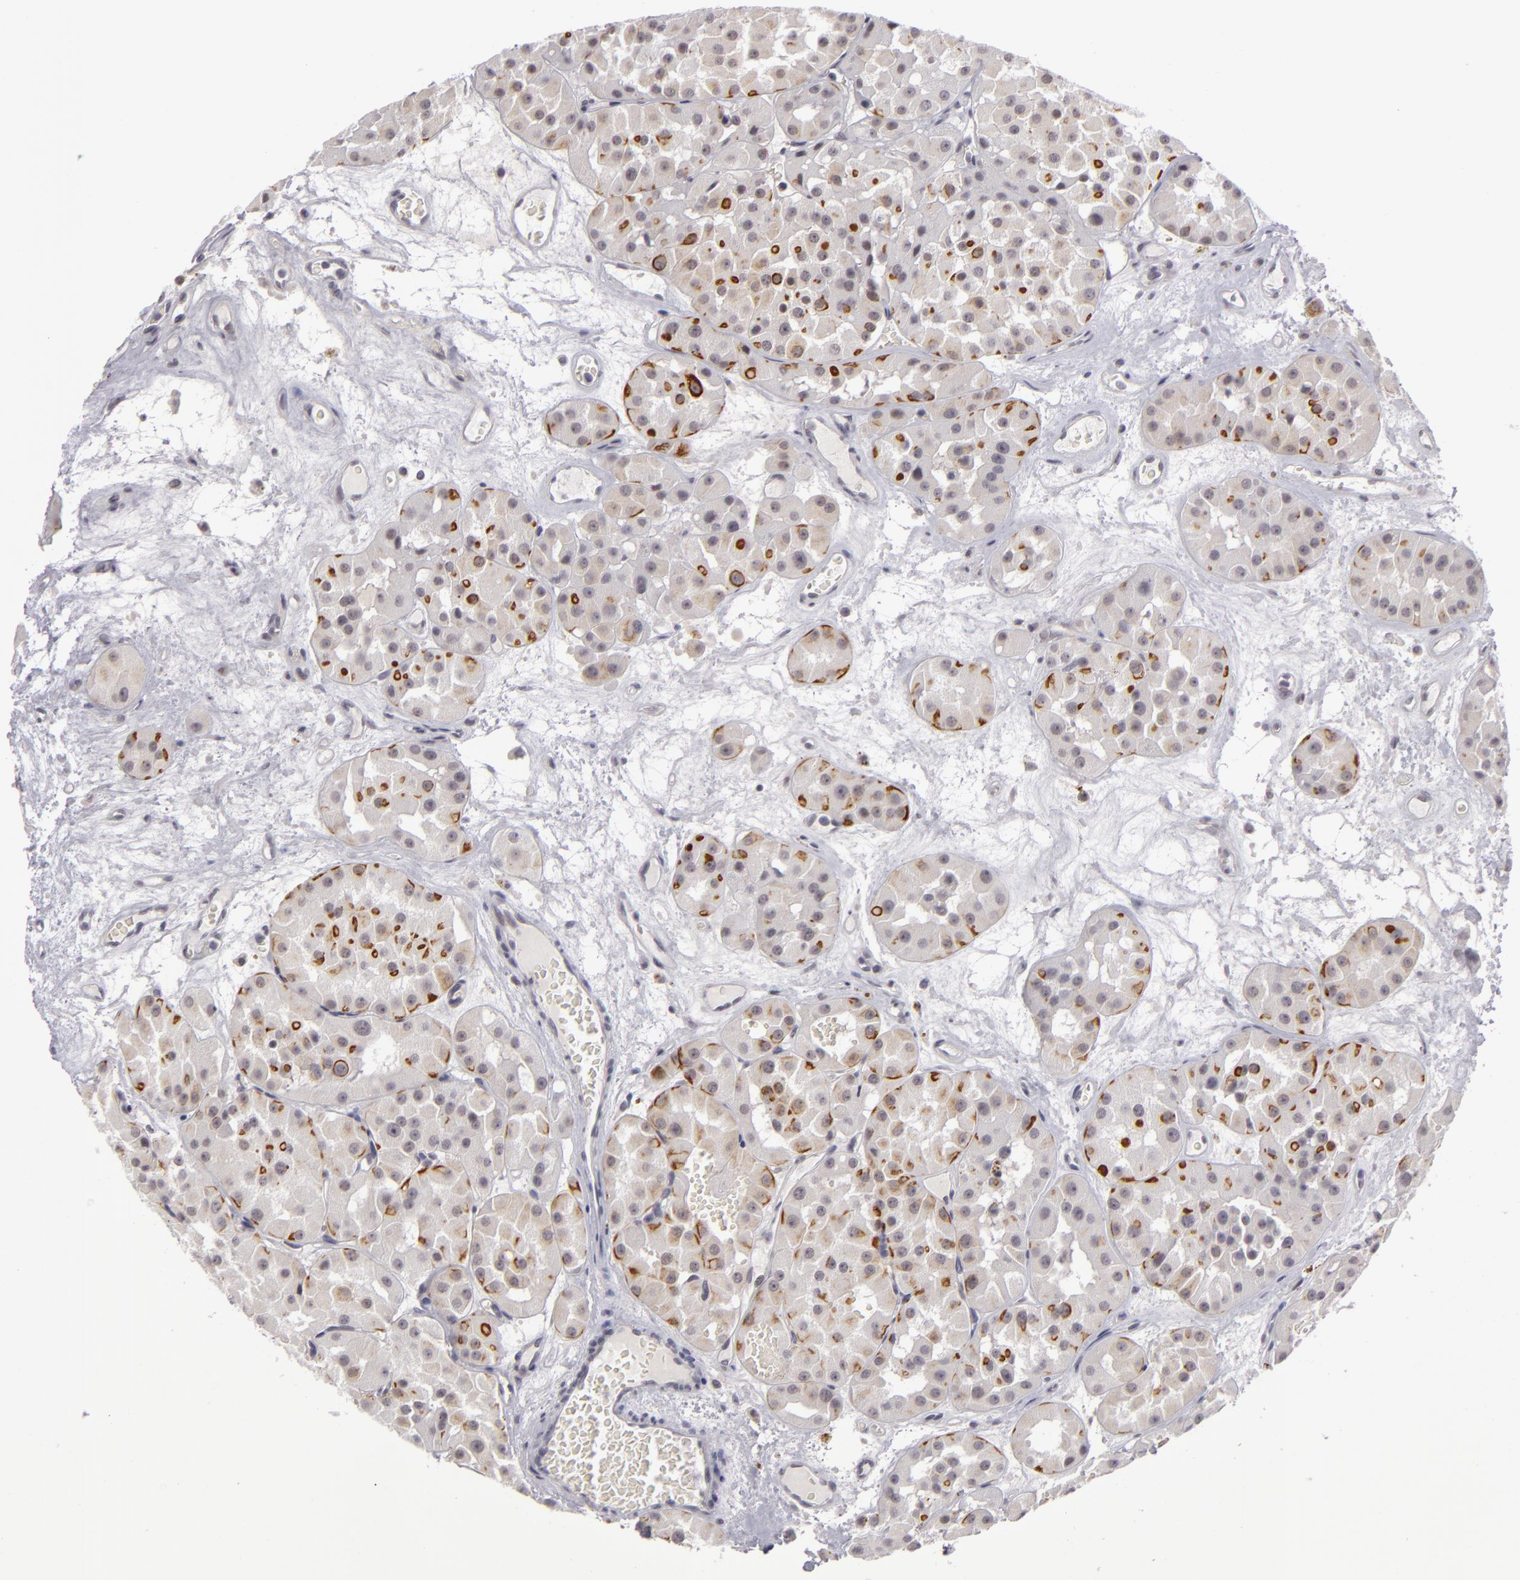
{"staining": {"intensity": "moderate", "quantity": "25%-75%", "location": "cytoplasmic/membranous,nuclear"}, "tissue": "renal cancer", "cell_type": "Tumor cells", "image_type": "cancer", "snomed": [{"axis": "morphology", "description": "Adenocarcinoma, uncertain malignant potential"}, {"axis": "topography", "description": "Kidney"}], "caption": "The immunohistochemical stain labels moderate cytoplasmic/membranous and nuclear expression in tumor cells of renal cancer (adenocarcinoma,  uncertain malignant potential) tissue.", "gene": "ZNF205", "patient": {"sex": "male", "age": 63}}